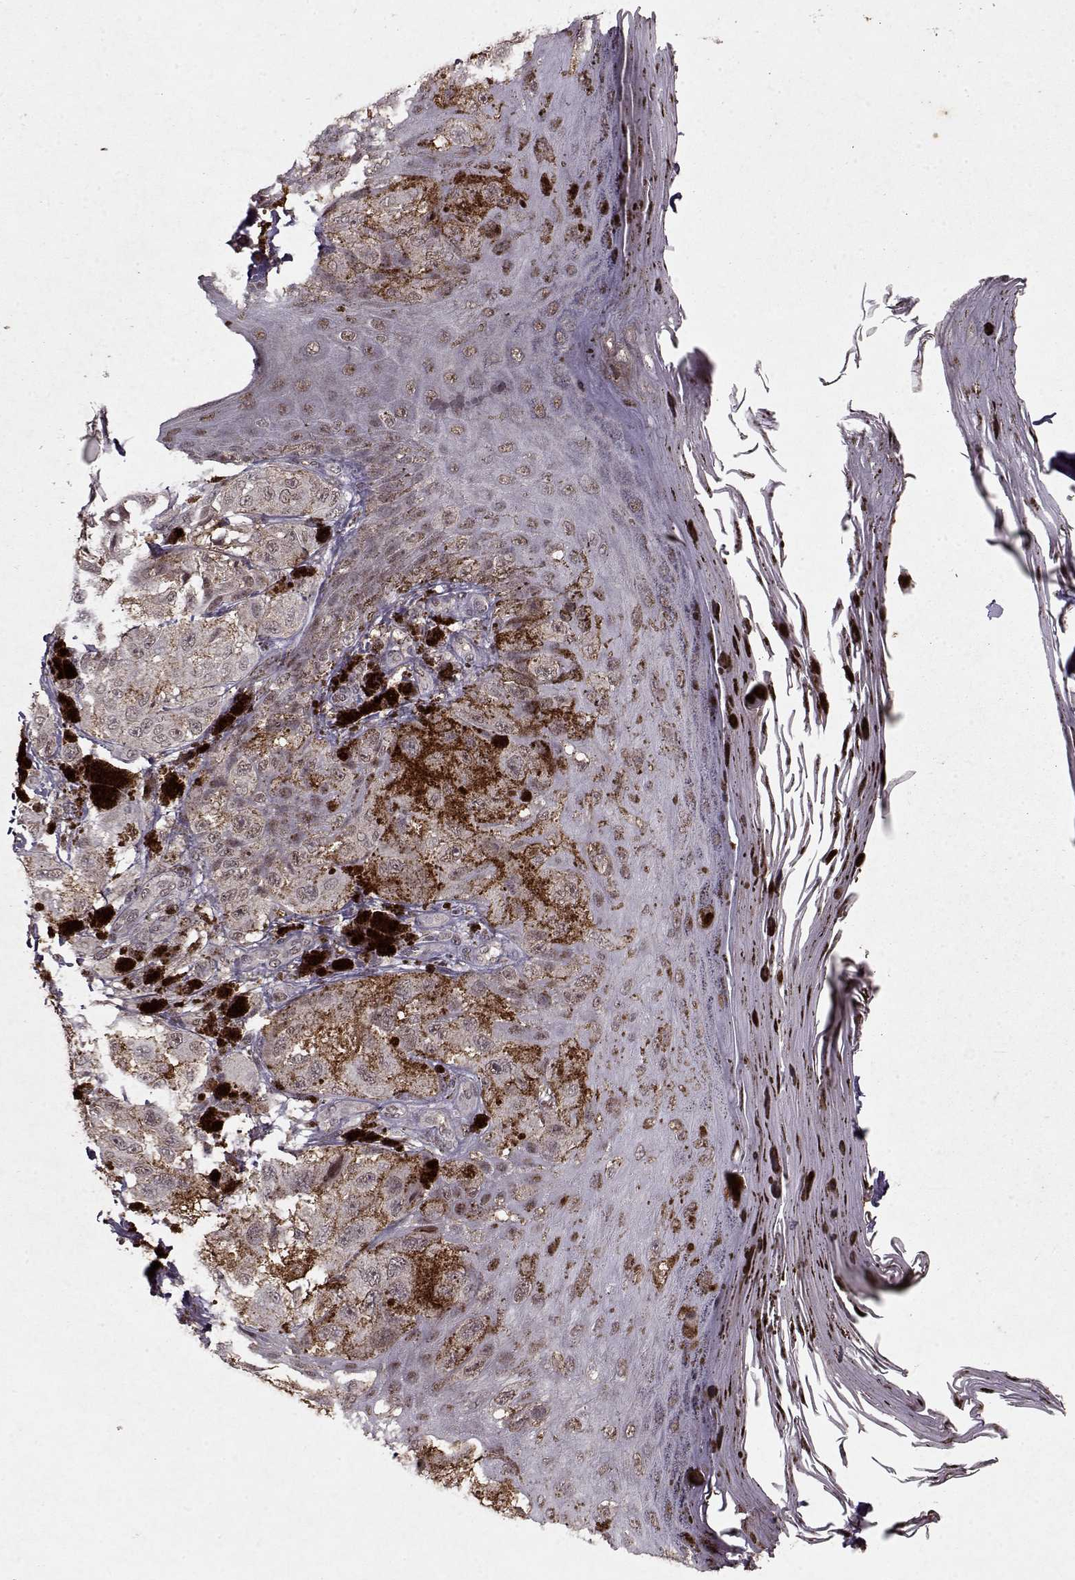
{"staining": {"intensity": "weak", "quantity": ">75%", "location": "cytoplasmic/membranous"}, "tissue": "melanoma", "cell_type": "Tumor cells", "image_type": "cancer", "snomed": [{"axis": "morphology", "description": "Malignant melanoma, NOS"}, {"axis": "topography", "description": "Skin"}], "caption": "Immunohistochemistry histopathology image of neoplastic tissue: melanoma stained using immunohistochemistry displays low levels of weak protein expression localized specifically in the cytoplasmic/membranous of tumor cells, appearing as a cytoplasmic/membranous brown color.", "gene": "PSMA7", "patient": {"sex": "male", "age": 36}}